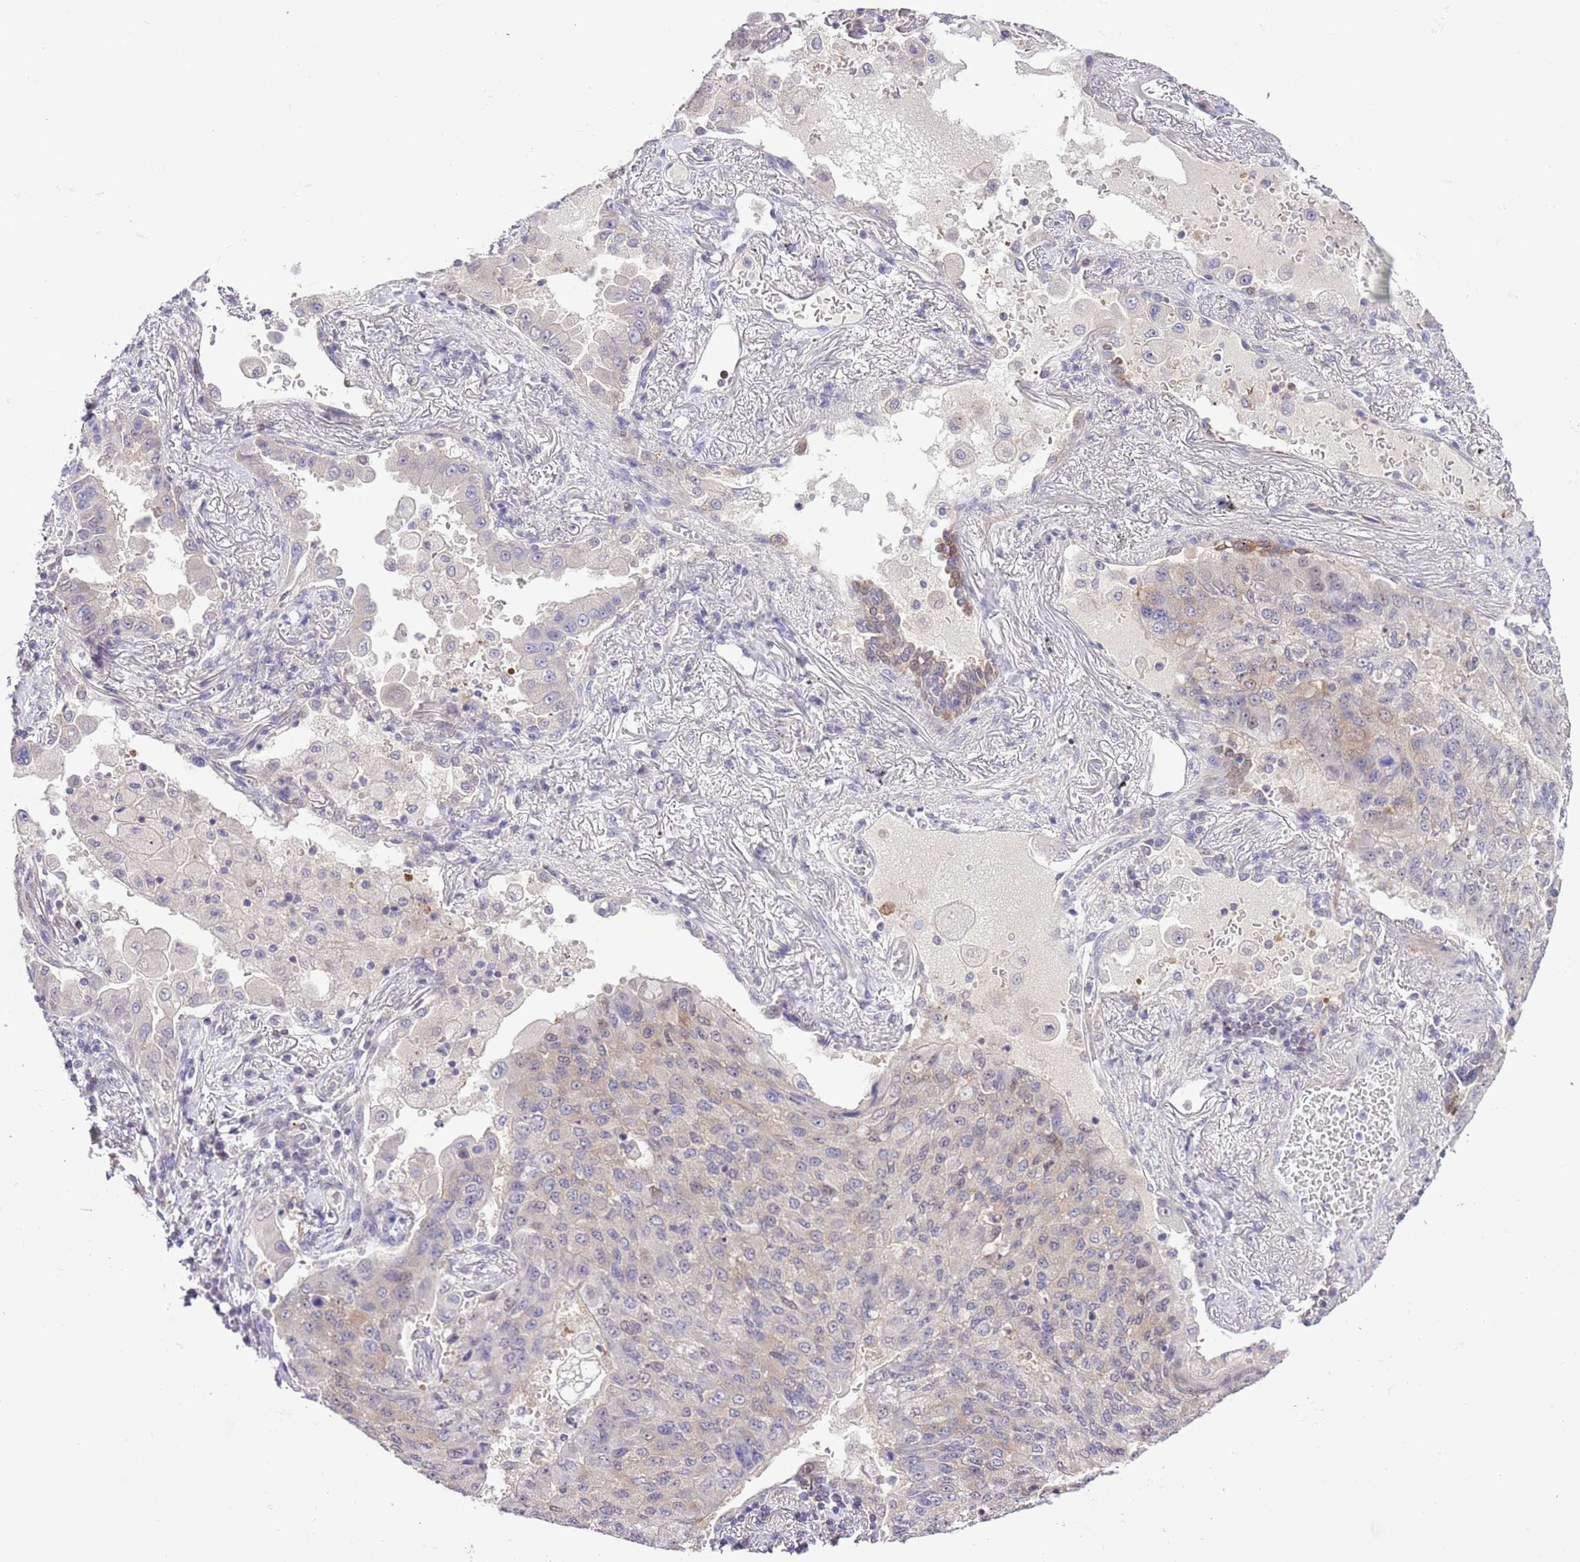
{"staining": {"intensity": "weak", "quantity": "<25%", "location": "cytoplasmic/membranous"}, "tissue": "lung cancer", "cell_type": "Tumor cells", "image_type": "cancer", "snomed": [{"axis": "morphology", "description": "Squamous cell carcinoma, NOS"}, {"axis": "topography", "description": "Lung"}], "caption": "The IHC image has no significant staining in tumor cells of squamous cell carcinoma (lung) tissue.", "gene": "PRR32", "patient": {"sex": "male", "age": 74}}